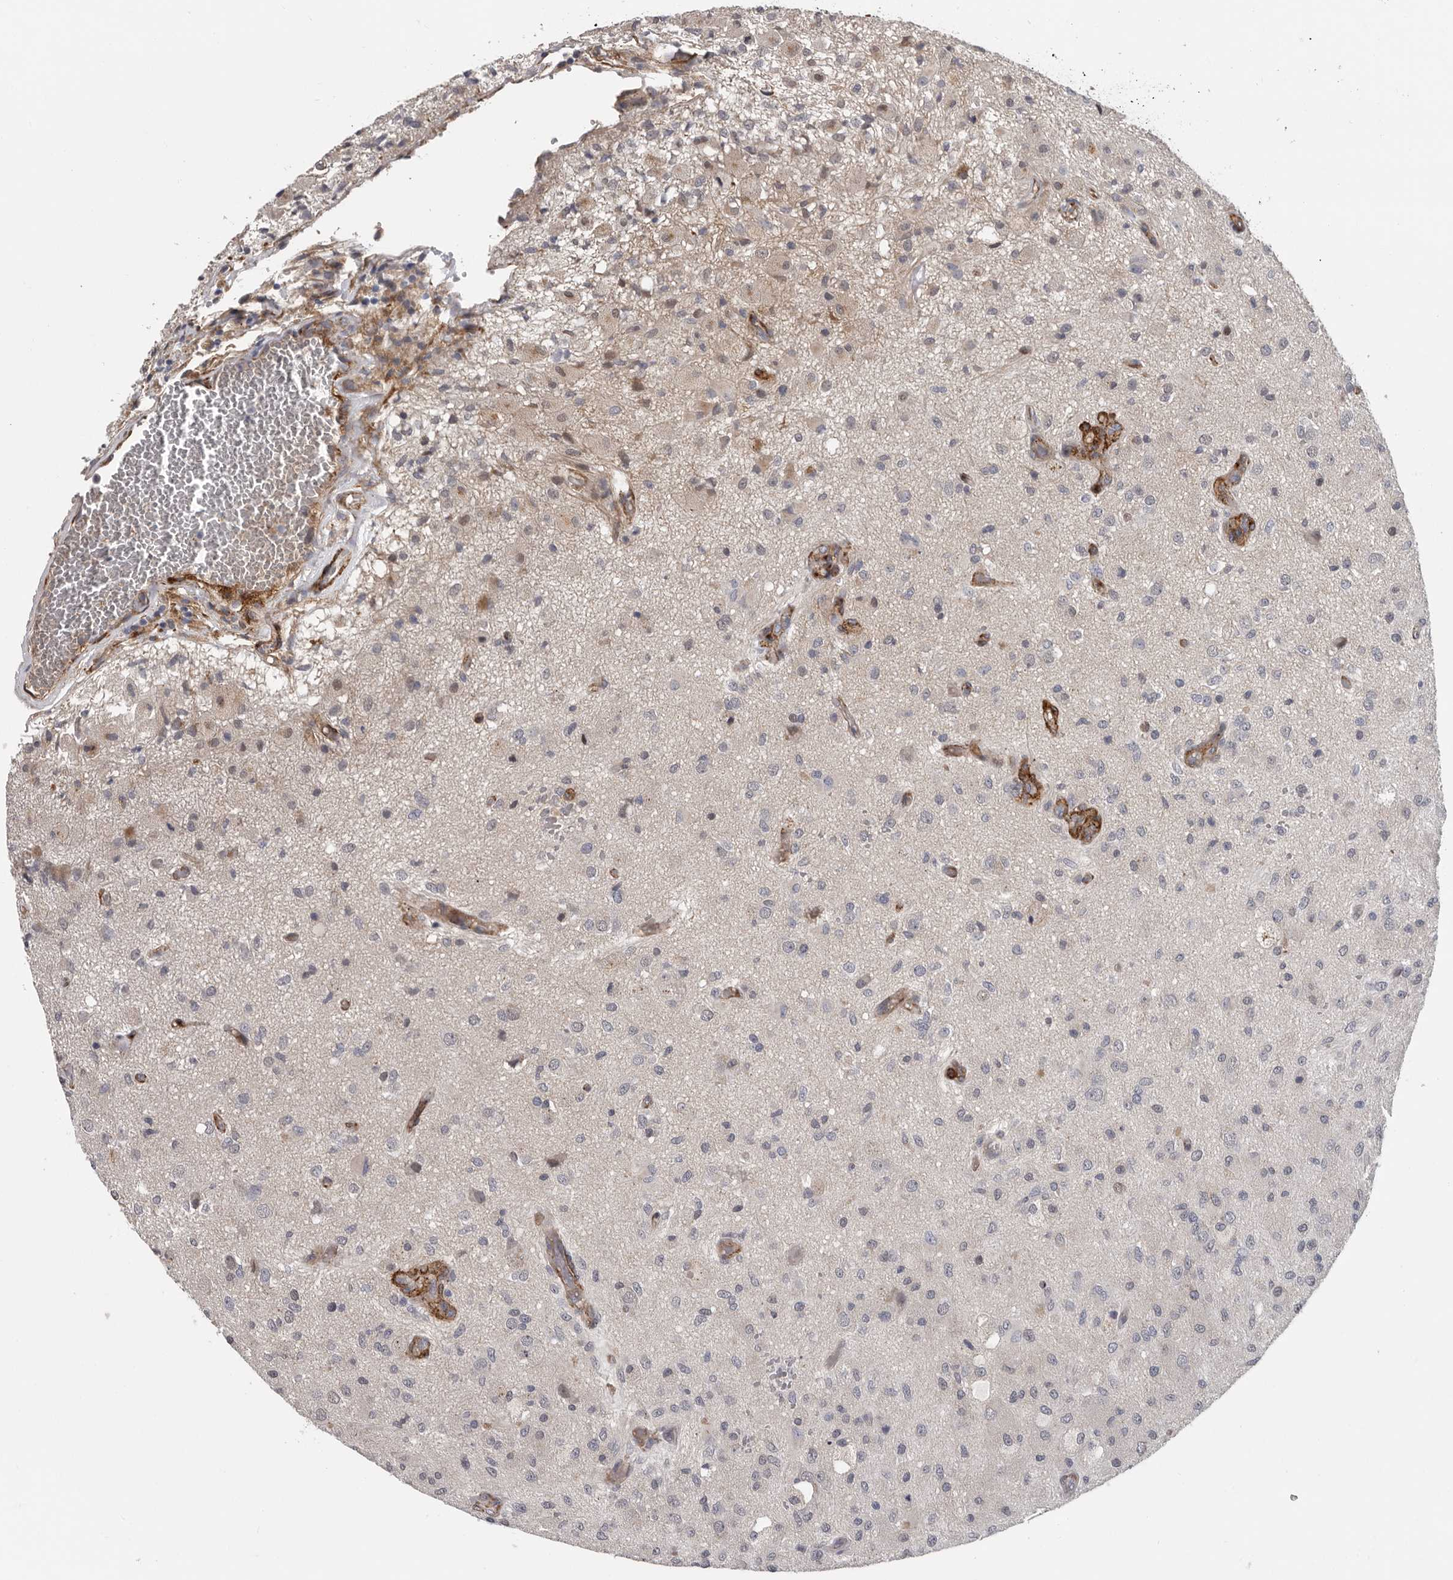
{"staining": {"intensity": "weak", "quantity": "<25%", "location": "cytoplasmic/membranous"}, "tissue": "glioma", "cell_type": "Tumor cells", "image_type": "cancer", "snomed": [{"axis": "morphology", "description": "Normal tissue, NOS"}, {"axis": "morphology", "description": "Glioma, malignant, High grade"}, {"axis": "topography", "description": "Cerebral cortex"}], "caption": "This is a histopathology image of immunohistochemistry (IHC) staining of malignant glioma (high-grade), which shows no staining in tumor cells.", "gene": "ATXN3L", "patient": {"sex": "male", "age": 77}}